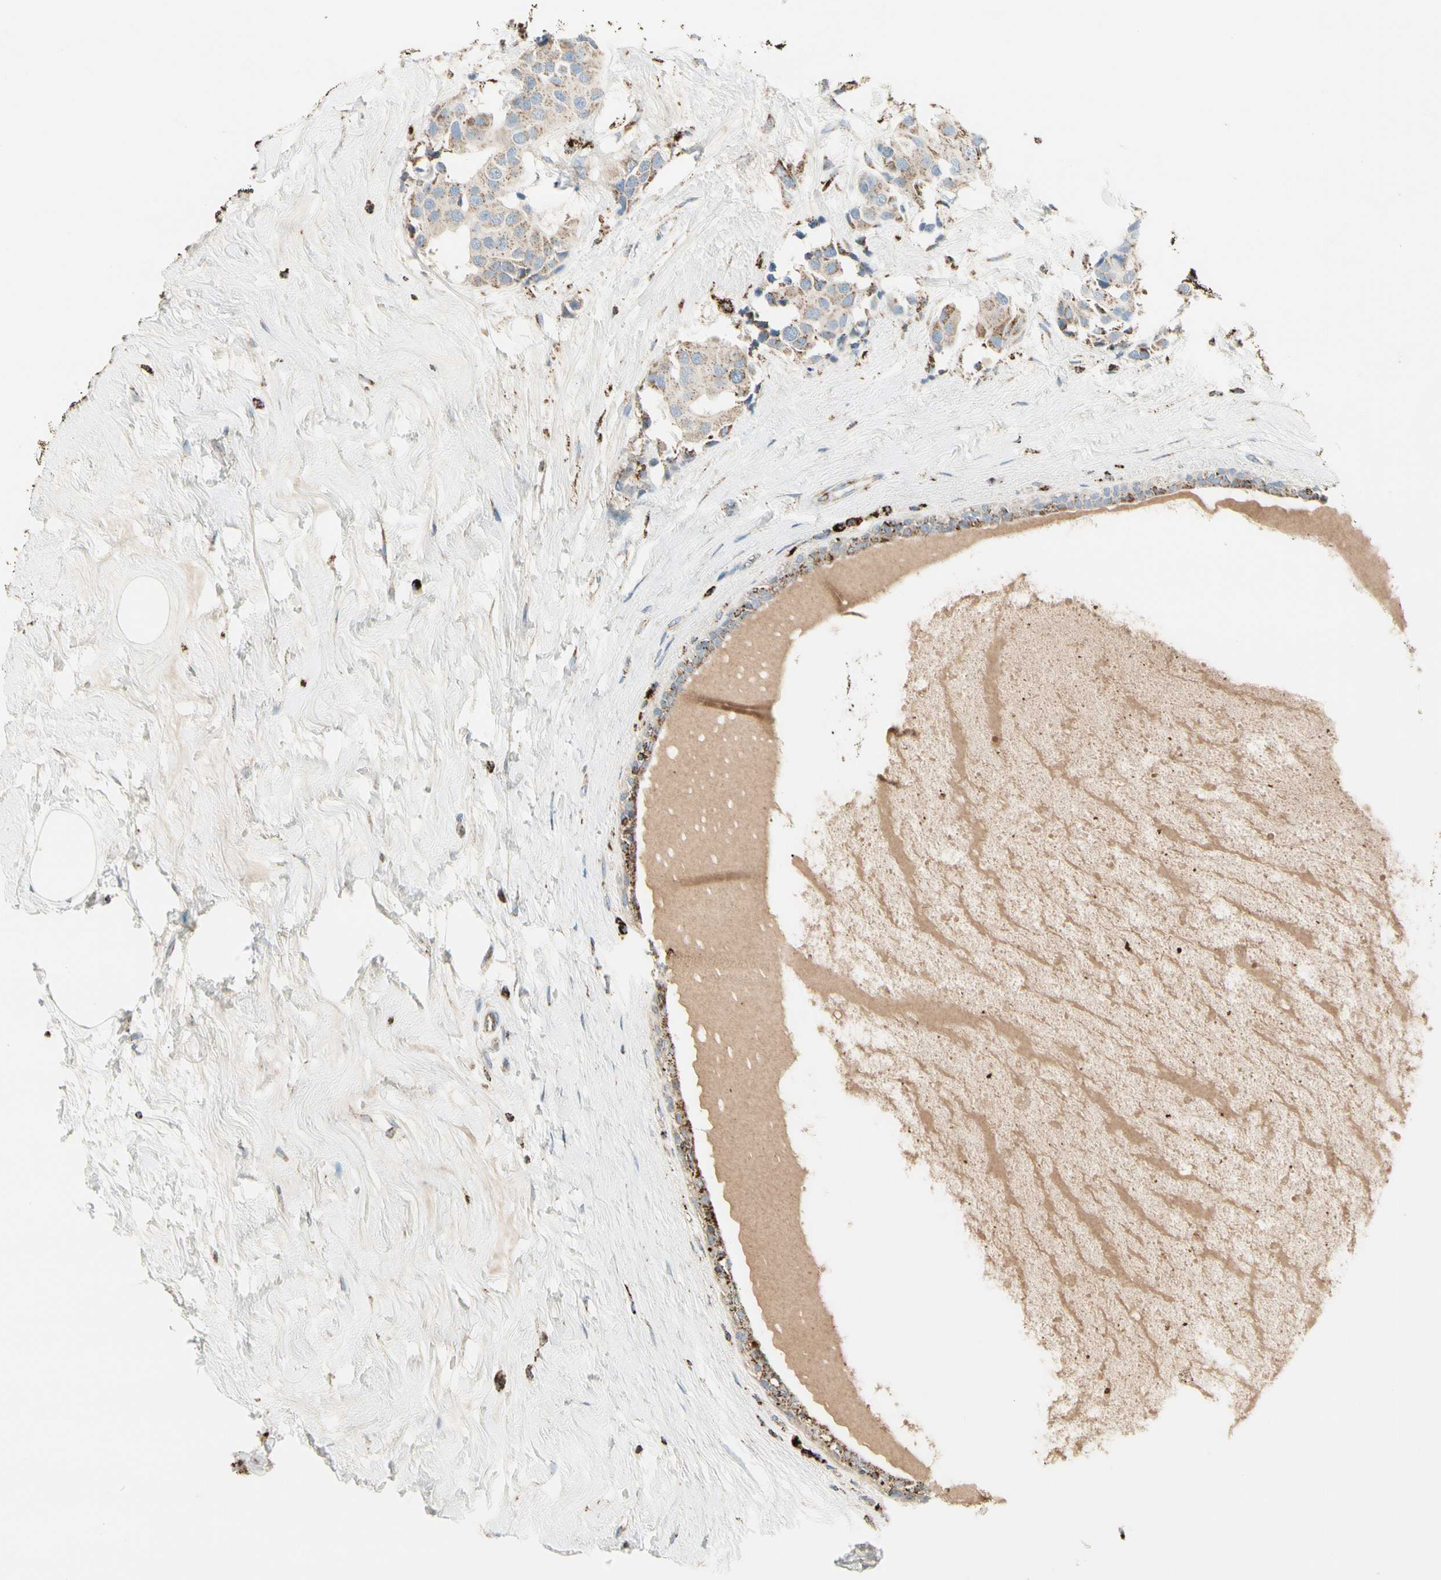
{"staining": {"intensity": "moderate", "quantity": "25%-75%", "location": "cytoplasmic/membranous"}, "tissue": "breast cancer", "cell_type": "Tumor cells", "image_type": "cancer", "snomed": [{"axis": "morphology", "description": "Normal tissue, NOS"}, {"axis": "morphology", "description": "Duct carcinoma"}, {"axis": "topography", "description": "Breast"}], "caption": "Human breast infiltrating ductal carcinoma stained with a brown dye displays moderate cytoplasmic/membranous positive expression in approximately 25%-75% of tumor cells.", "gene": "ME2", "patient": {"sex": "female", "age": 39}}